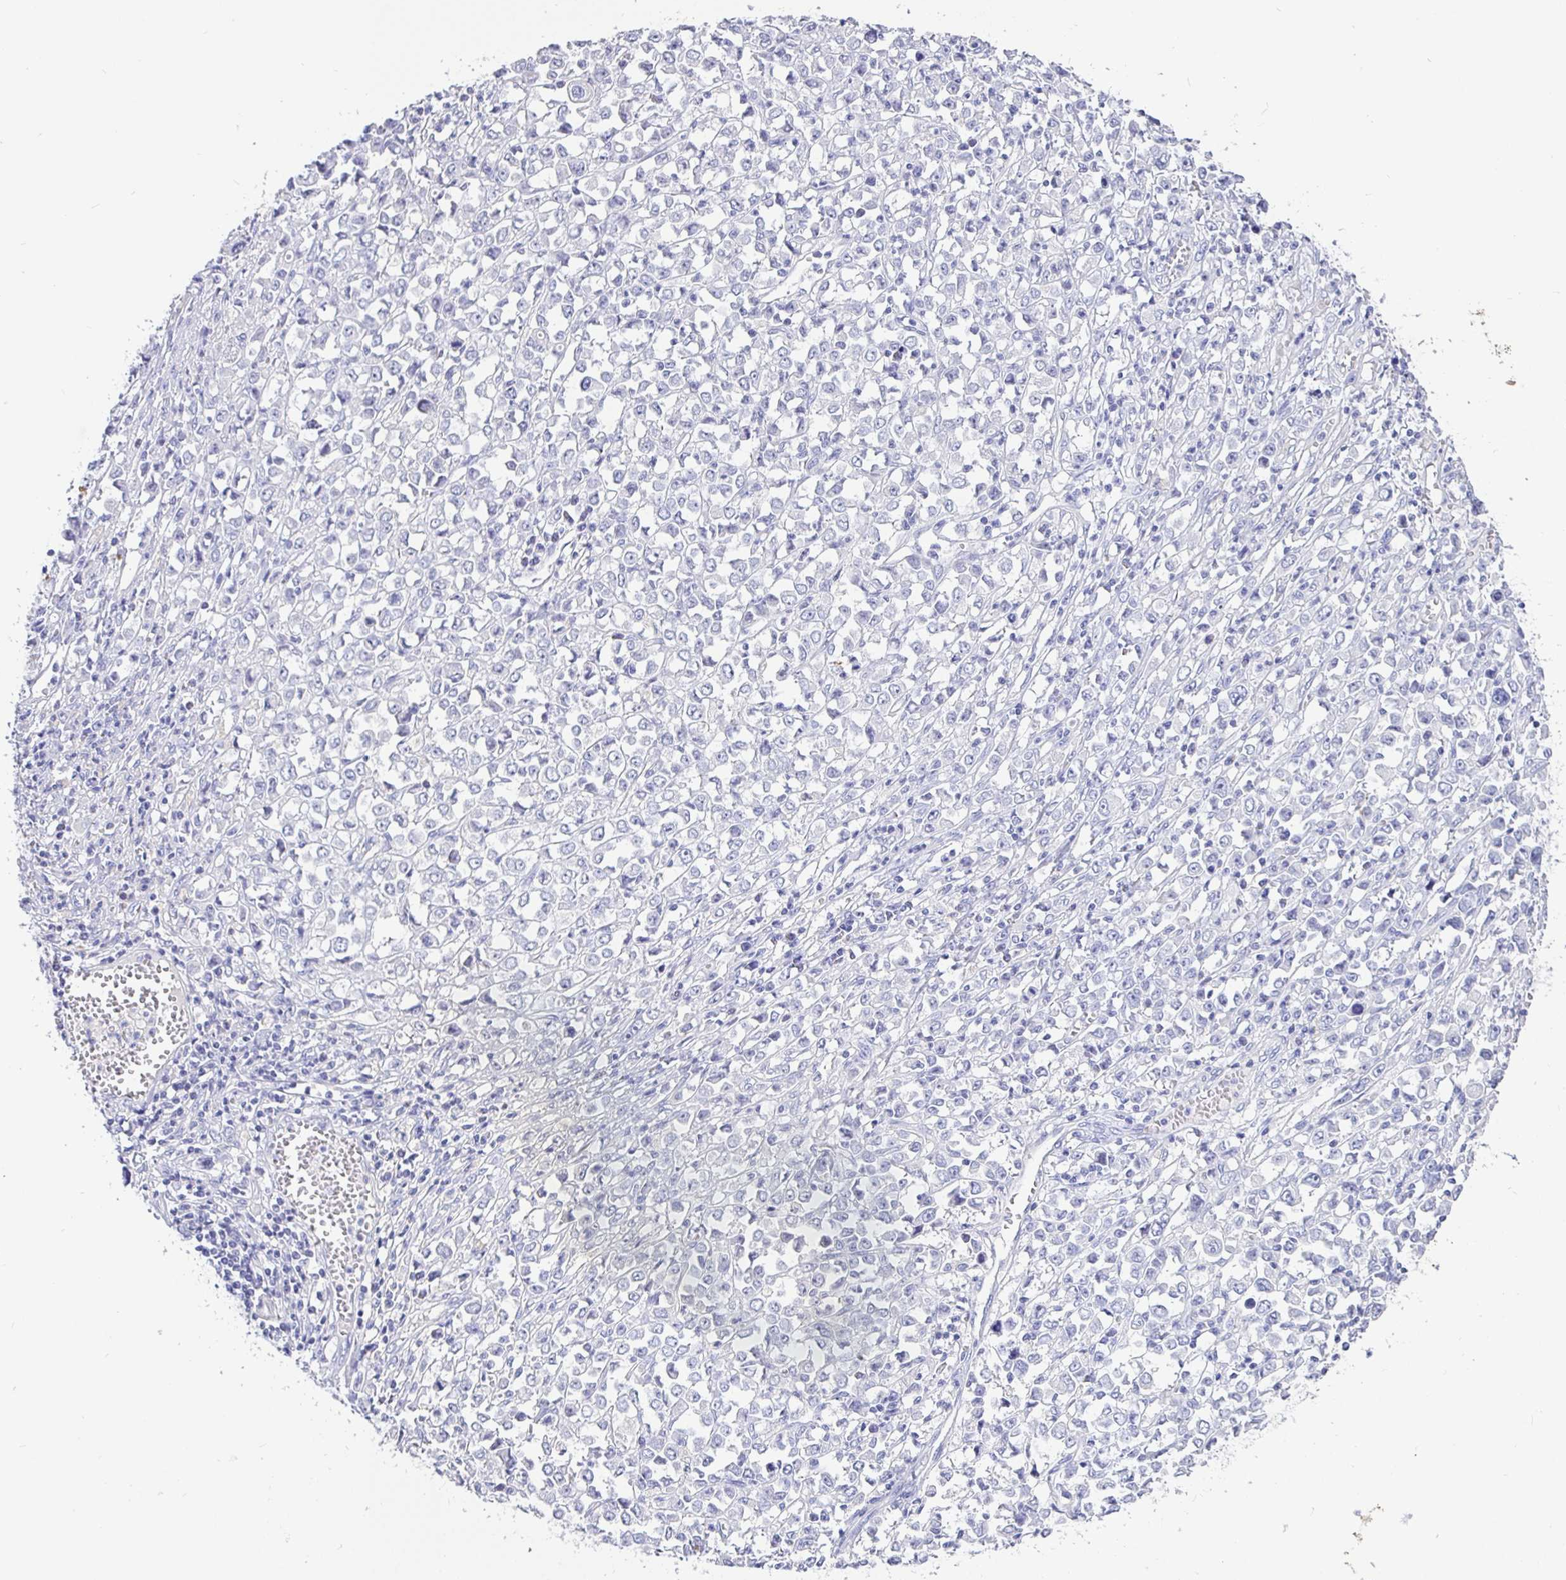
{"staining": {"intensity": "negative", "quantity": "none", "location": "none"}, "tissue": "stomach cancer", "cell_type": "Tumor cells", "image_type": "cancer", "snomed": [{"axis": "morphology", "description": "Adenocarcinoma, NOS"}, {"axis": "topography", "description": "Stomach, upper"}], "caption": "Immunohistochemistry of stomach cancer shows no expression in tumor cells.", "gene": "TPTE", "patient": {"sex": "male", "age": 70}}